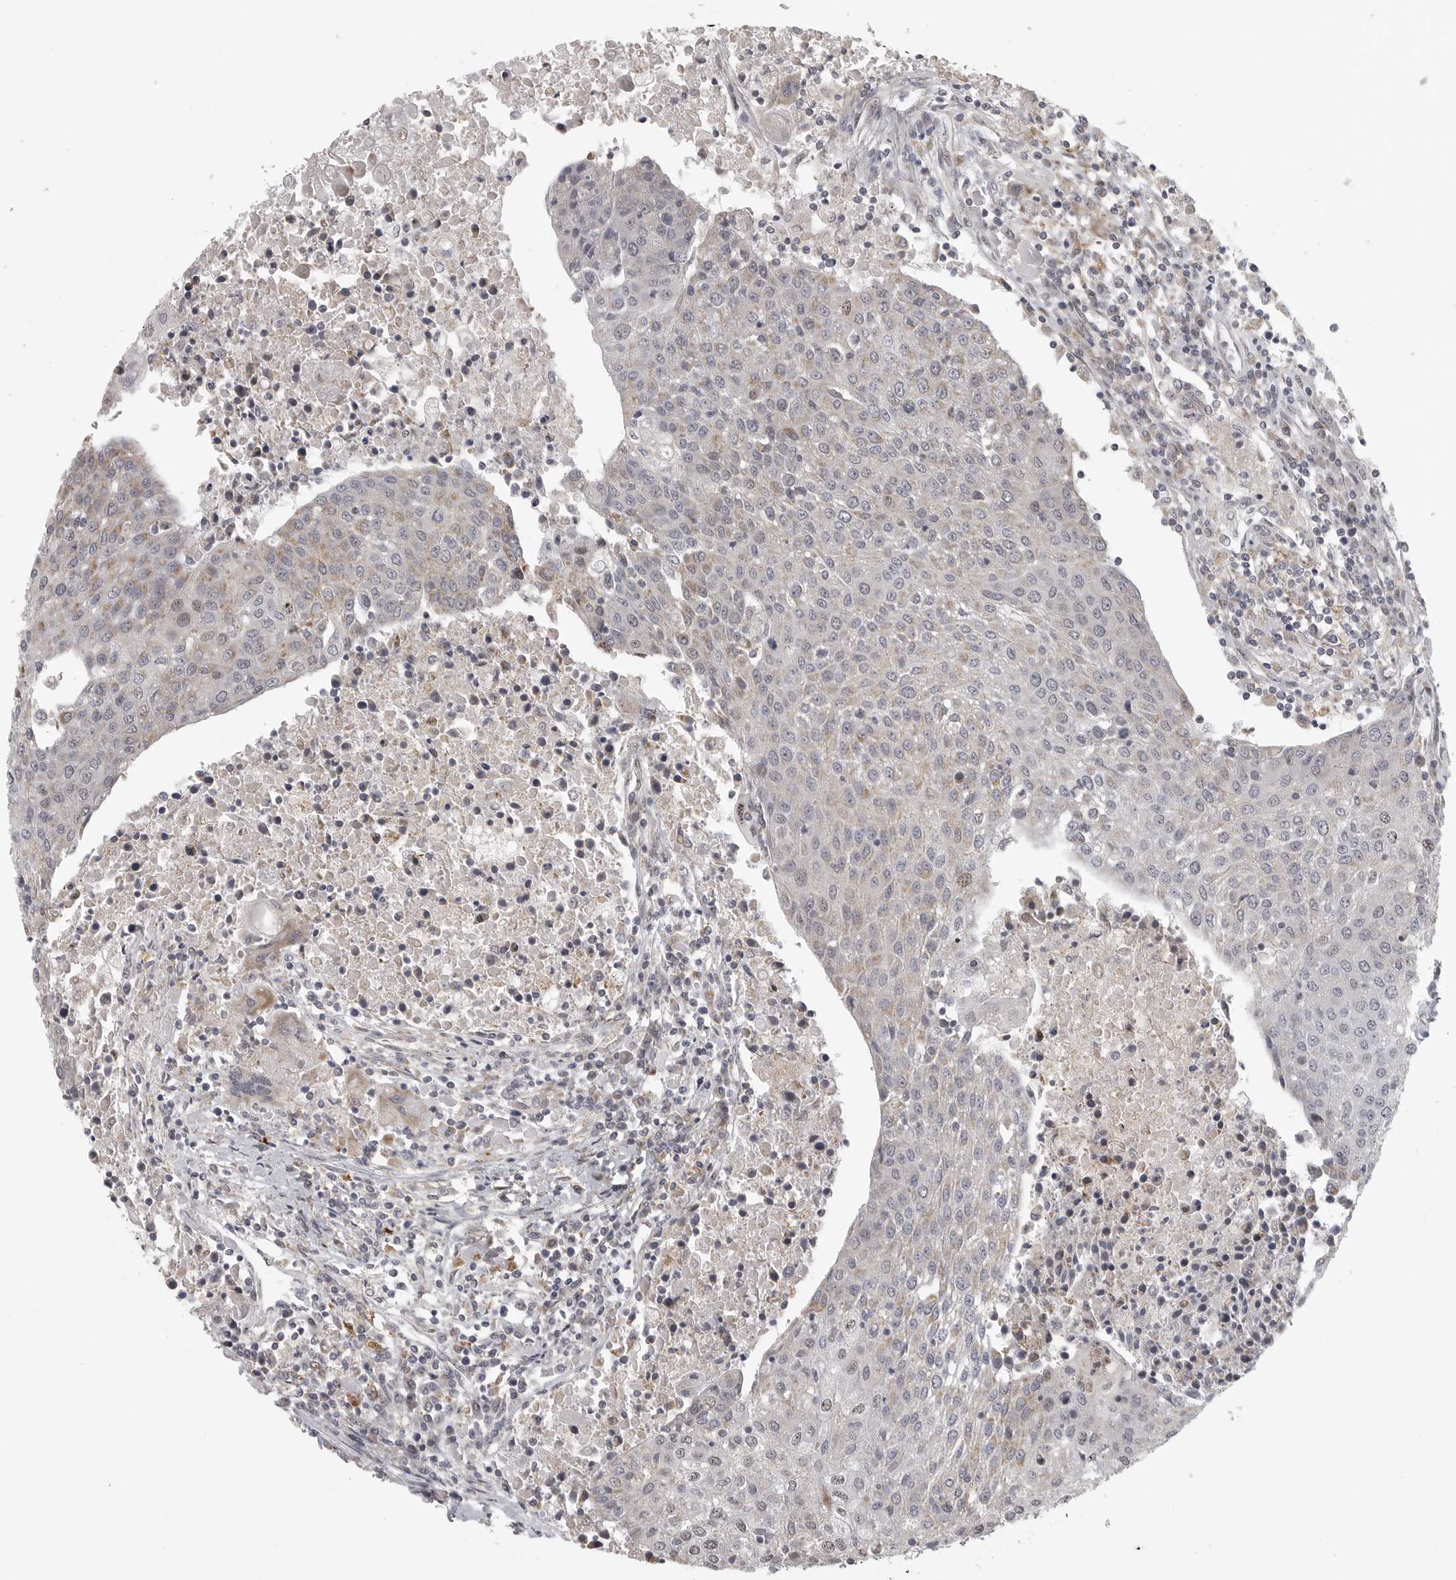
{"staining": {"intensity": "weak", "quantity": "<25%", "location": "cytoplasmic/membranous"}, "tissue": "urothelial cancer", "cell_type": "Tumor cells", "image_type": "cancer", "snomed": [{"axis": "morphology", "description": "Urothelial carcinoma, High grade"}, {"axis": "topography", "description": "Urinary bladder"}], "caption": "This is an IHC image of human urothelial cancer. There is no positivity in tumor cells.", "gene": "POLE2", "patient": {"sex": "female", "age": 85}}